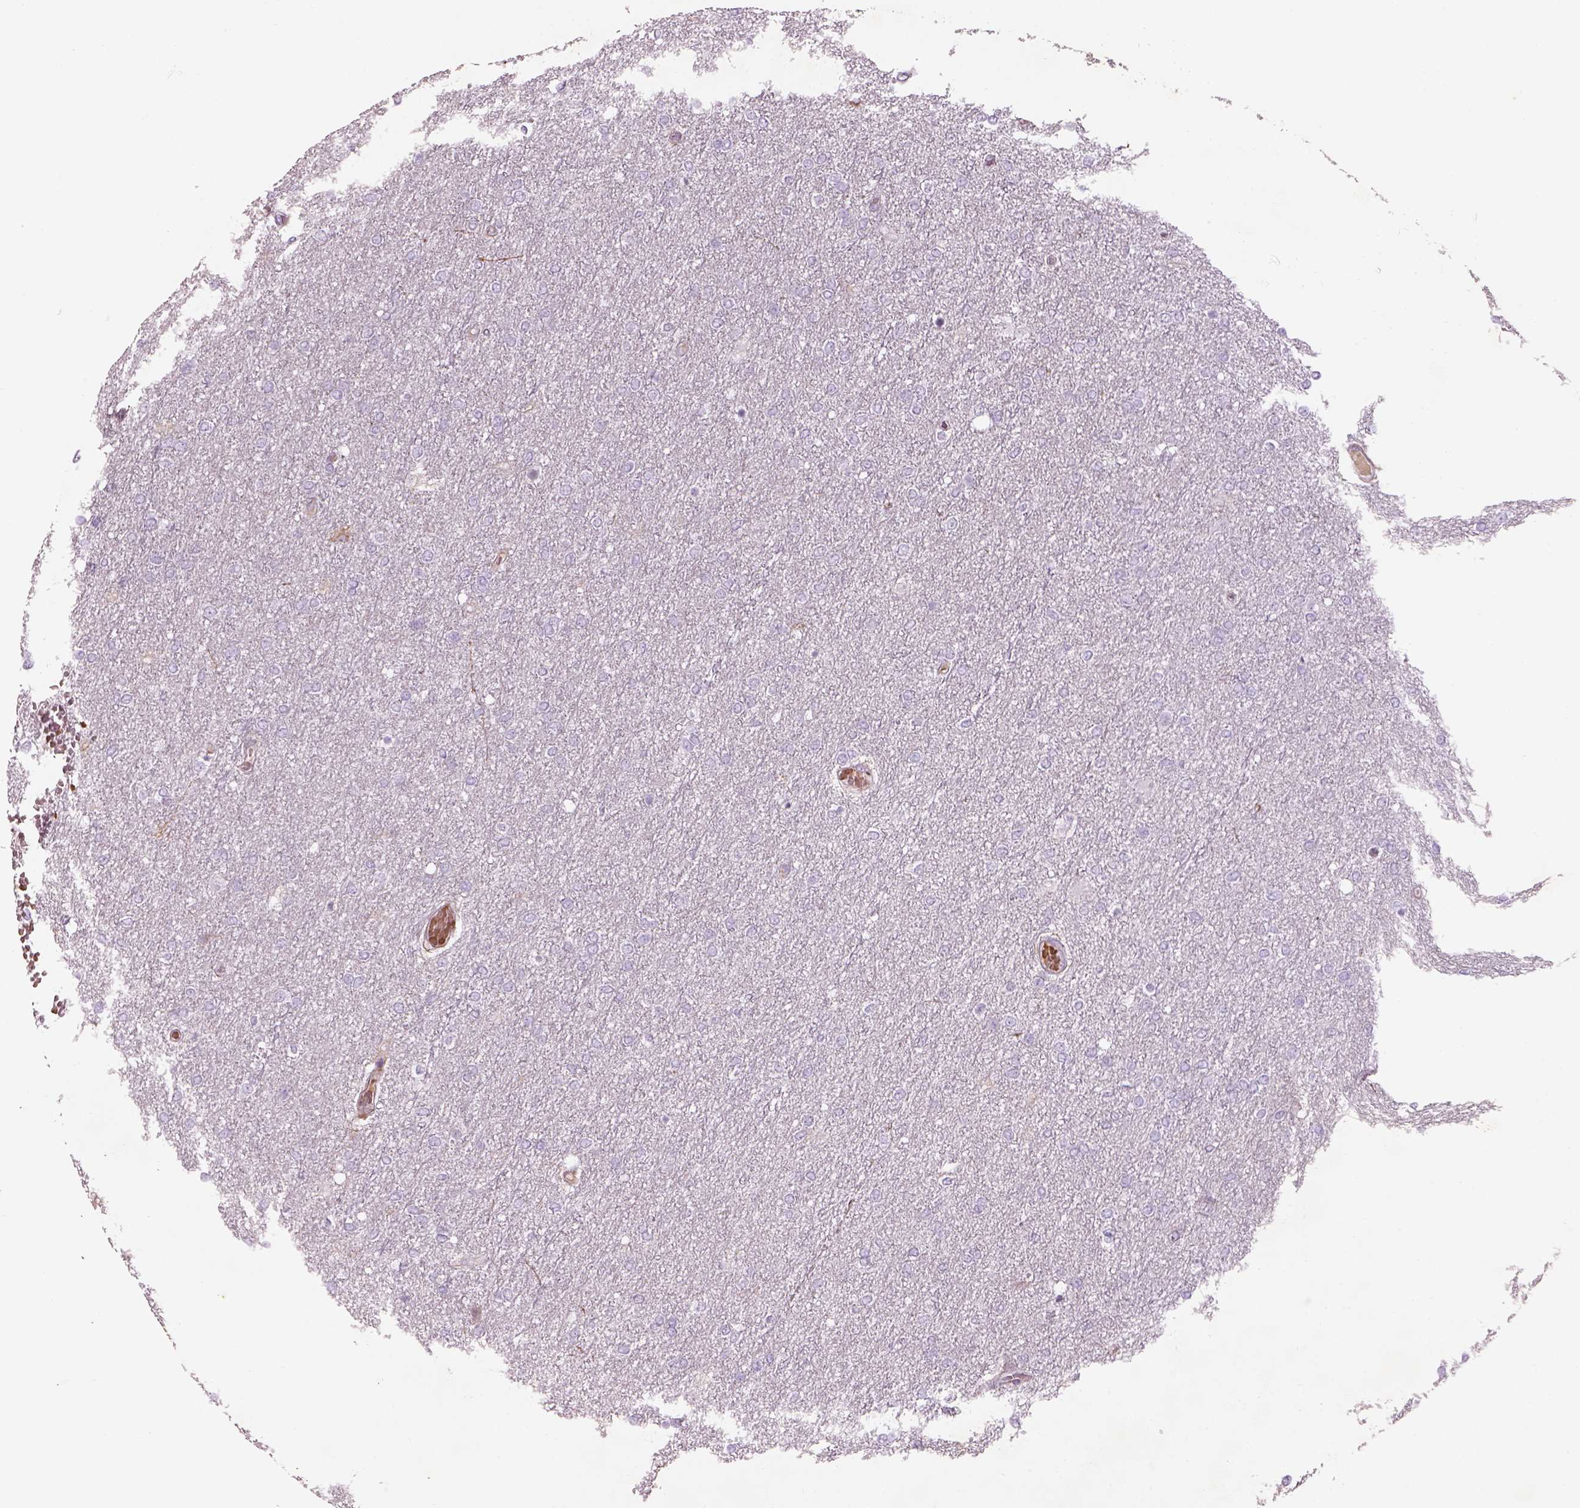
{"staining": {"intensity": "negative", "quantity": "none", "location": "none"}, "tissue": "glioma", "cell_type": "Tumor cells", "image_type": "cancer", "snomed": [{"axis": "morphology", "description": "Glioma, malignant, High grade"}, {"axis": "topography", "description": "Brain"}], "caption": "IHC of glioma reveals no staining in tumor cells. The staining is performed using DAB brown chromogen with nuclei counter-stained in using hematoxylin.", "gene": "PABPC1L2B", "patient": {"sex": "female", "age": 61}}